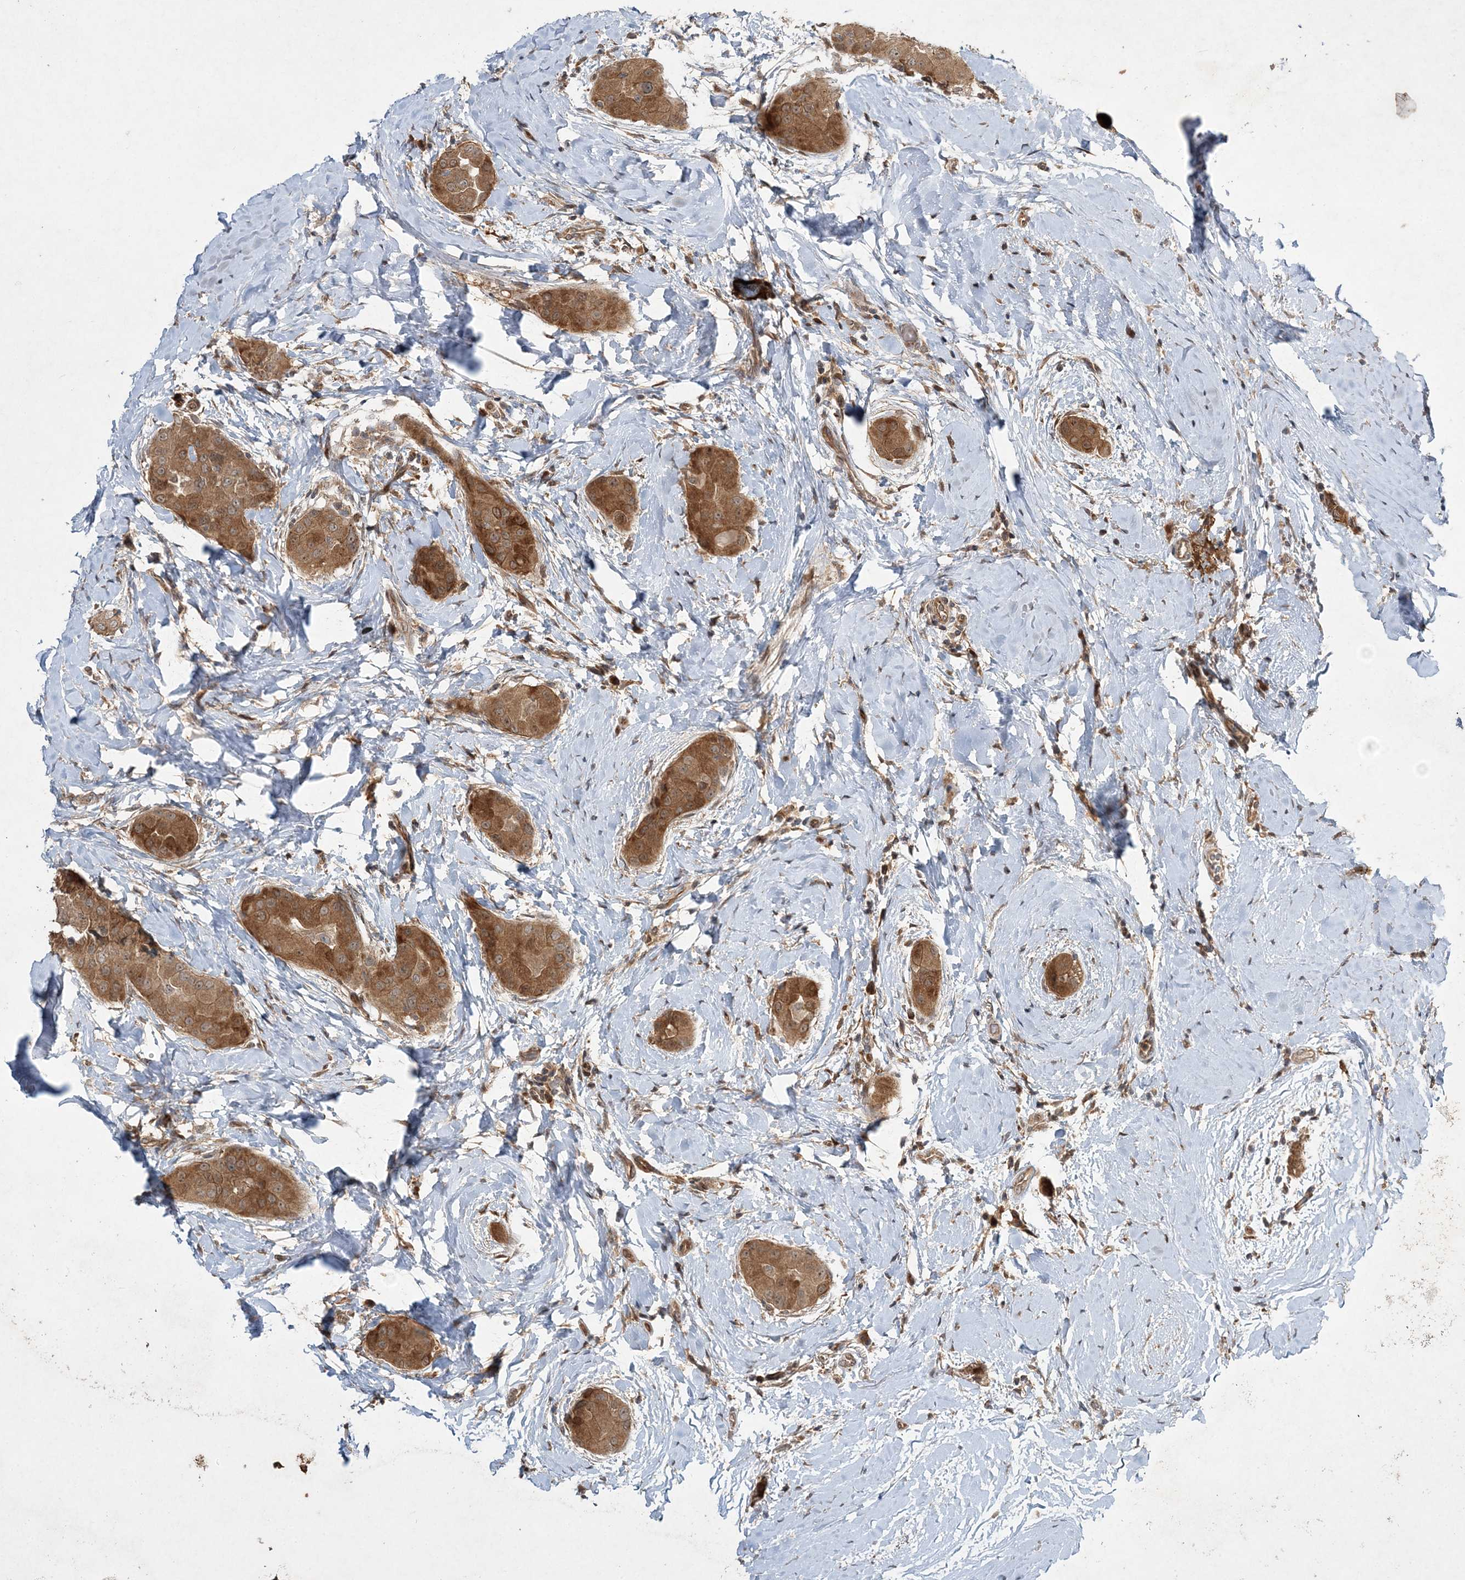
{"staining": {"intensity": "moderate", "quantity": ">75%", "location": "cytoplasmic/membranous"}, "tissue": "thyroid cancer", "cell_type": "Tumor cells", "image_type": "cancer", "snomed": [{"axis": "morphology", "description": "Papillary adenocarcinoma, NOS"}, {"axis": "topography", "description": "Thyroid gland"}], "caption": "Tumor cells exhibit medium levels of moderate cytoplasmic/membranous positivity in approximately >75% of cells in human thyroid cancer. Ihc stains the protein of interest in brown and the nuclei are stained blue.", "gene": "UBTD2", "patient": {"sex": "male", "age": 33}}